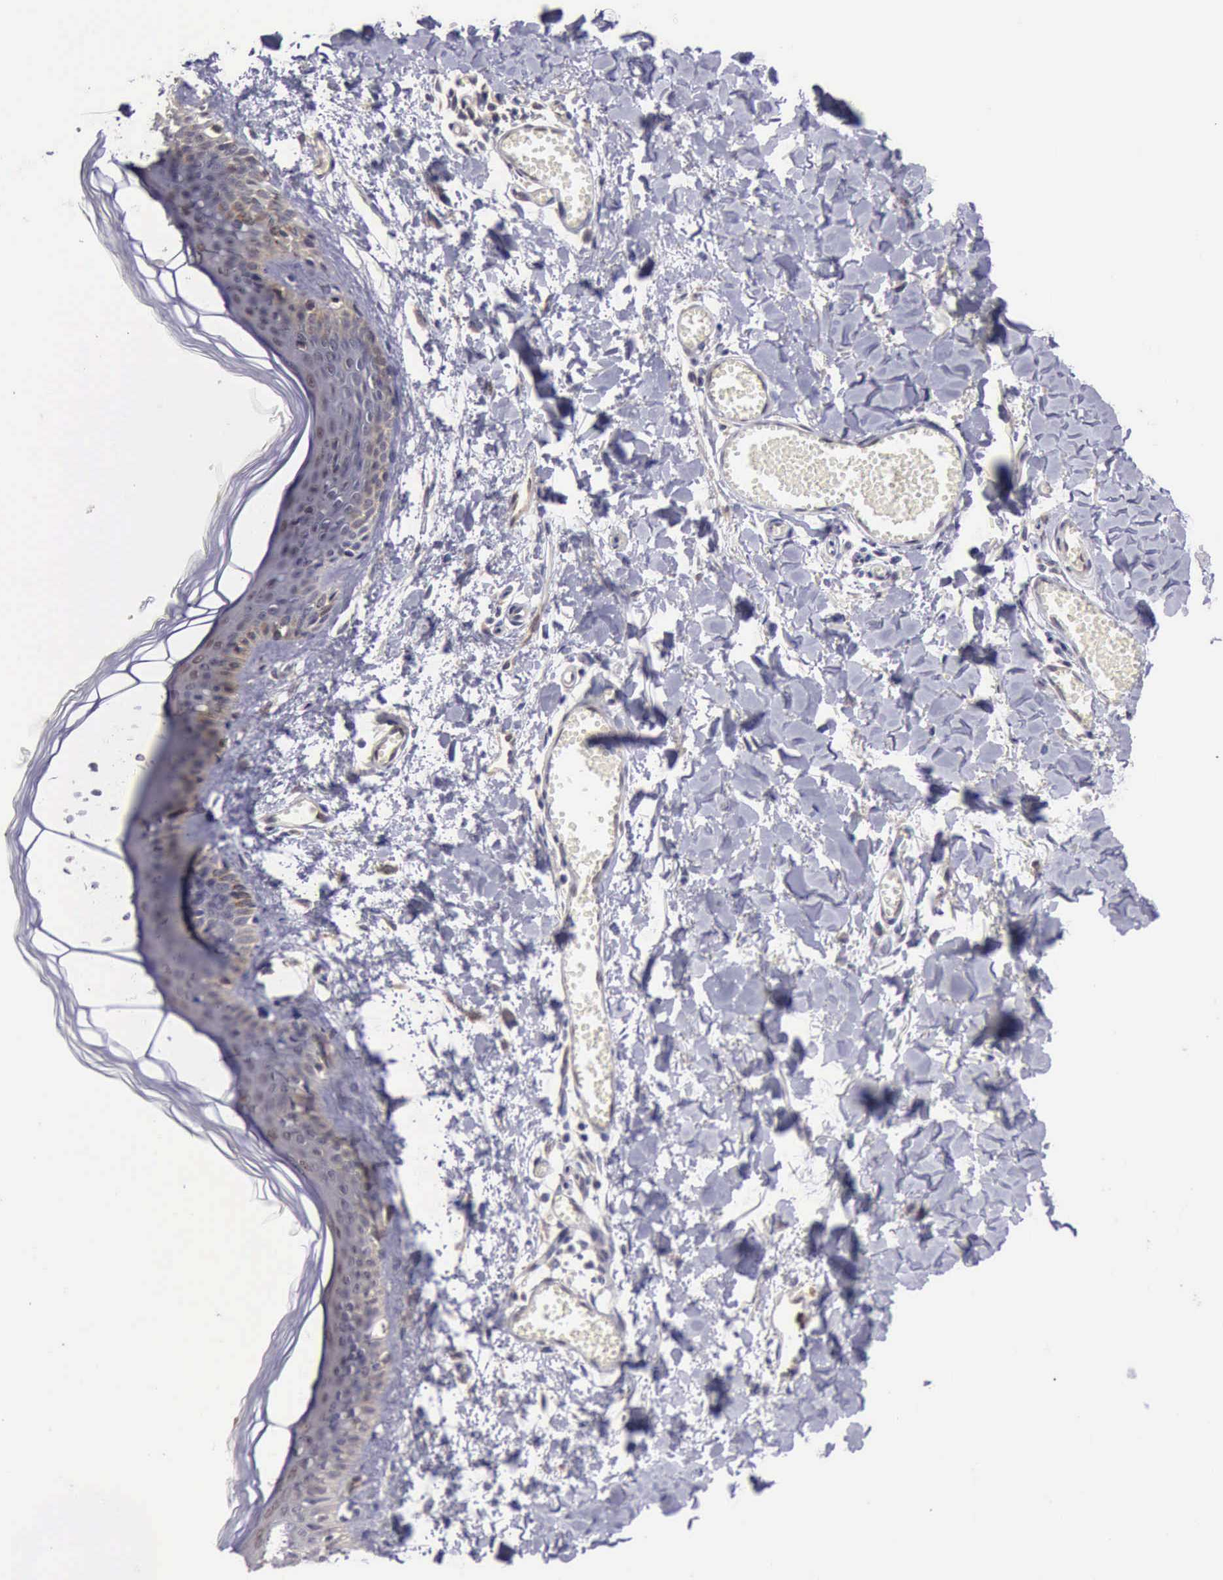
{"staining": {"intensity": "negative", "quantity": "none", "location": "none"}, "tissue": "skin", "cell_type": "Fibroblasts", "image_type": "normal", "snomed": [{"axis": "morphology", "description": "Normal tissue, NOS"}, {"axis": "morphology", "description": "Sarcoma, NOS"}, {"axis": "topography", "description": "Skin"}, {"axis": "topography", "description": "Soft tissue"}], "caption": "This is an IHC histopathology image of normal human skin. There is no expression in fibroblasts.", "gene": "DNAJB7", "patient": {"sex": "female", "age": 51}}